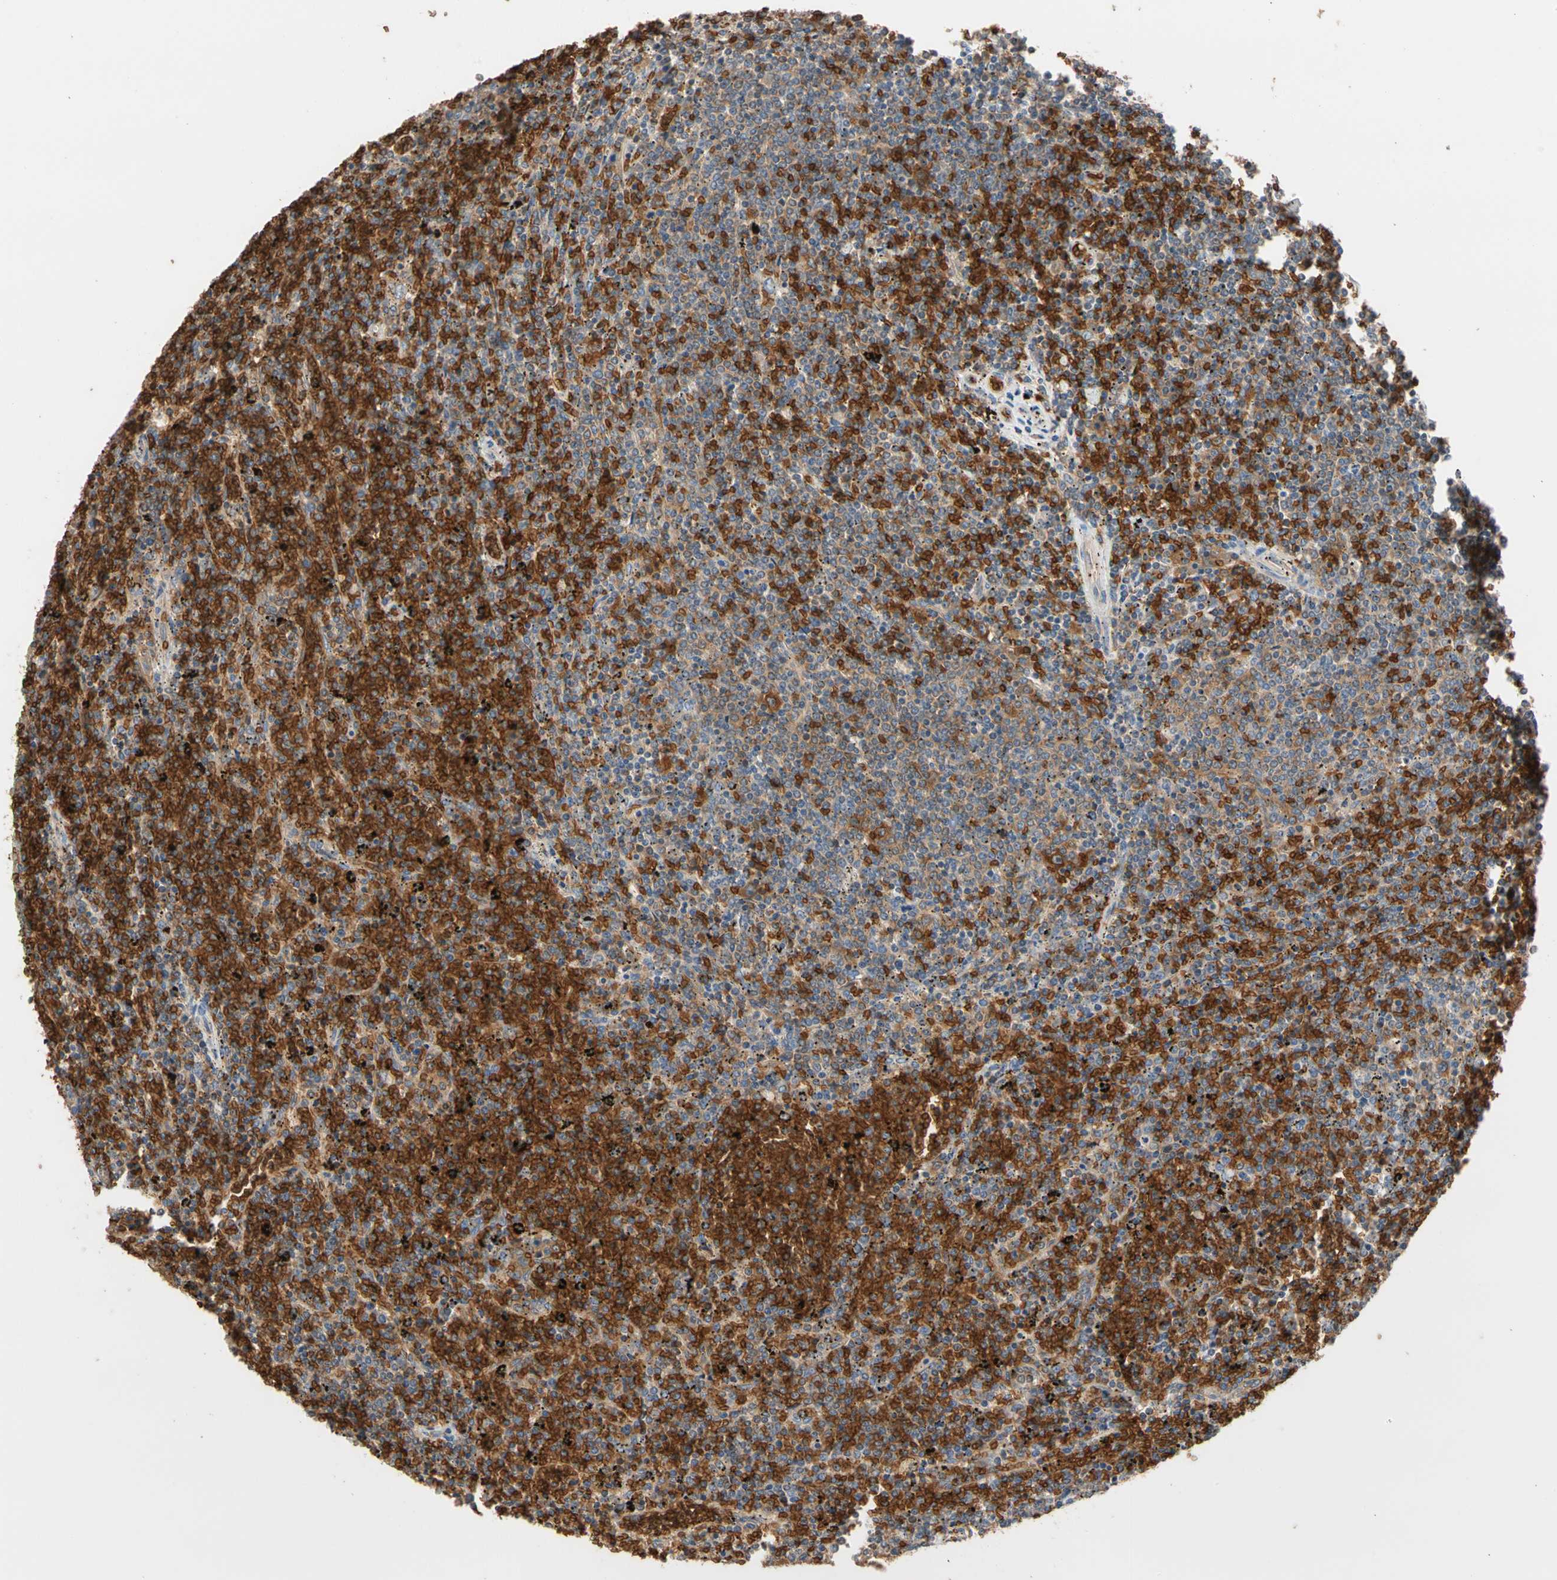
{"staining": {"intensity": "strong", "quantity": "25%-75%", "location": "cytoplasmic/membranous"}, "tissue": "lymphoma", "cell_type": "Tumor cells", "image_type": "cancer", "snomed": [{"axis": "morphology", "description": "Malignant lymphoma, non-Hodgkin's type, Low grade"}, {"axis": "topography", "description": "Spleen"}], "caption": "Human low-grade malignant lymphoma, non-Hodgkin's type stained with a brown dye displays strong cytoplasmic/membranous positive positivity in approximately 25%-75% of tumor cells.", "gene": "RIOK2", "patient": {"sex": "female", "age": 77}}